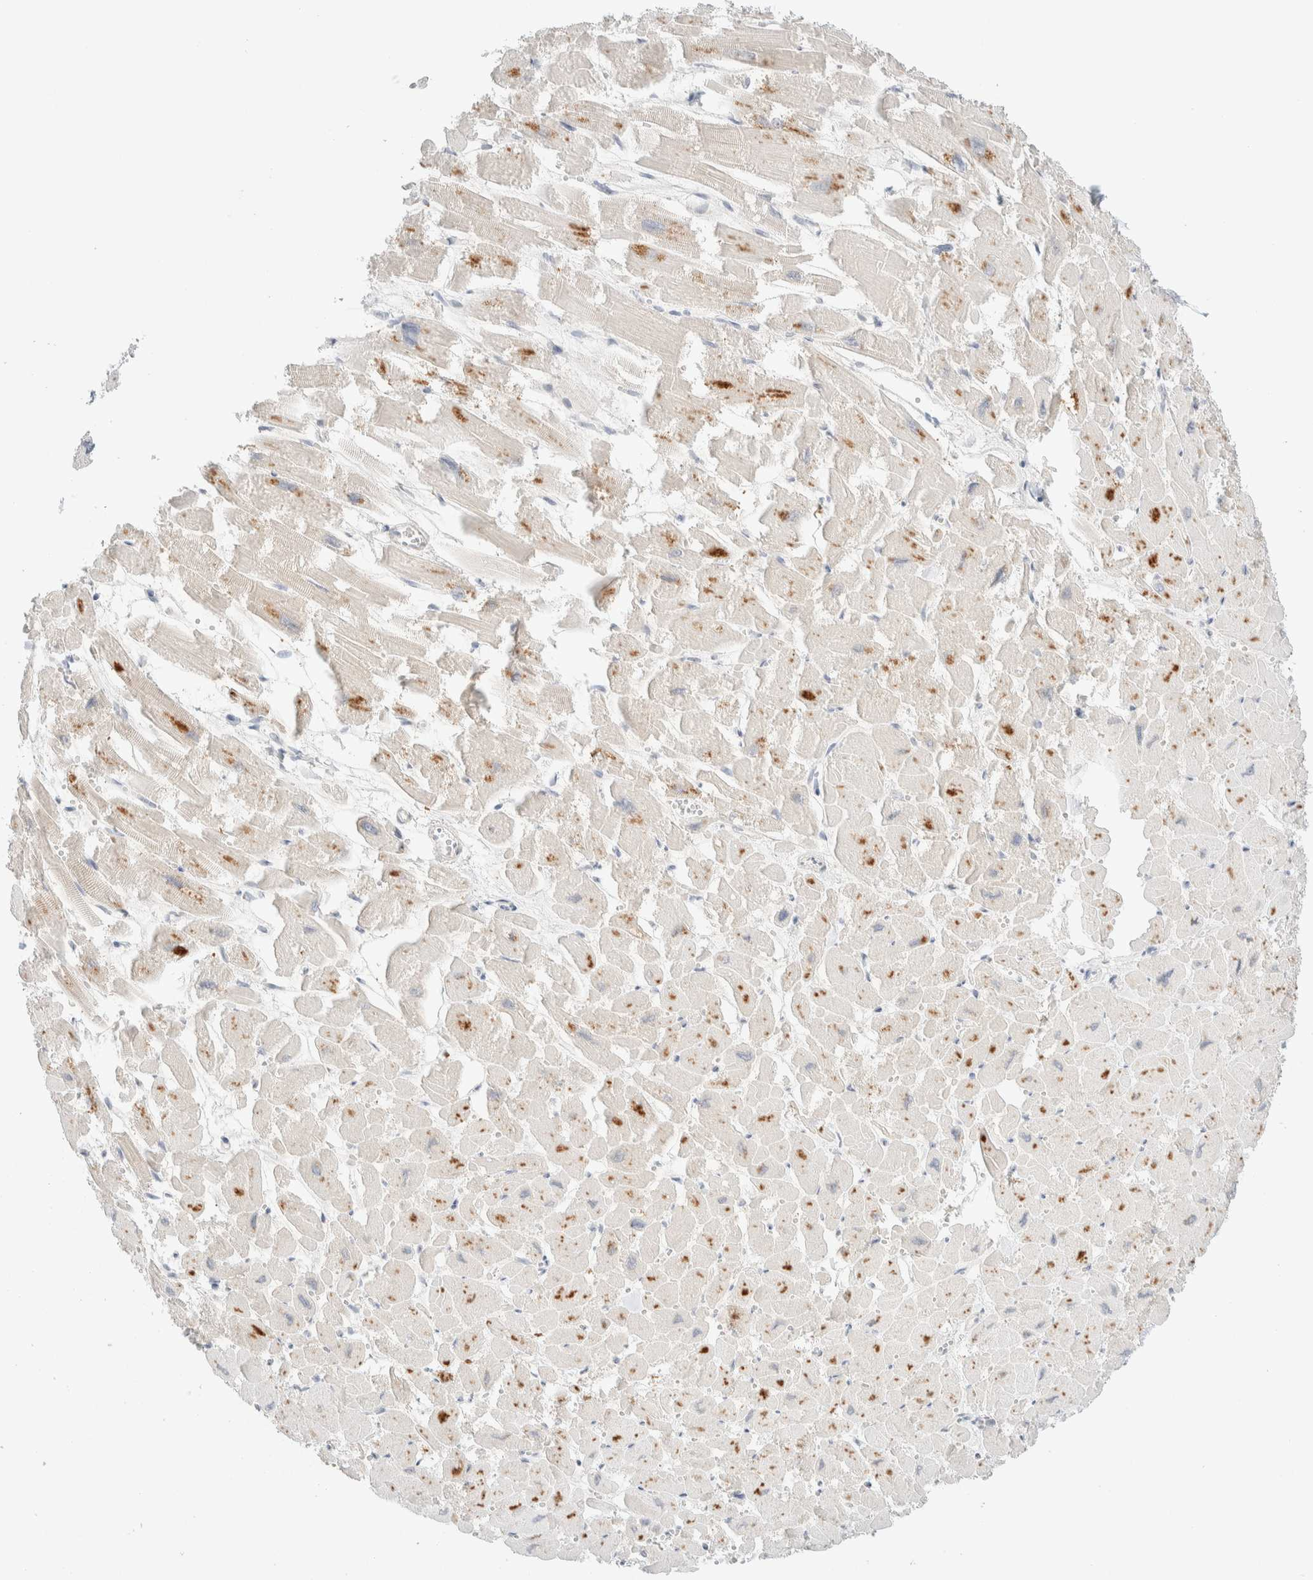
{"staining": {"intensity": "moderate", "quantity": "25%-75%", "location": "cytoplasmic/membranous"}, "tissue": "heart muscle", "cell_type": "Cardiomyocytes", "image_type": "normal", "snomed": [{"axis": "morphology", "description": "Normal tissue, NOS"}, {"axis": "topography", "description": "Heart"}], "caption": "Human heart muscle stained with a brown dye reveals moderate cytoplasmic/membranous positive positivity in about 25%-75% of cardiomyocytes.", "gene": "CHKA", "patient": {"sex": "male", "age": 54}}